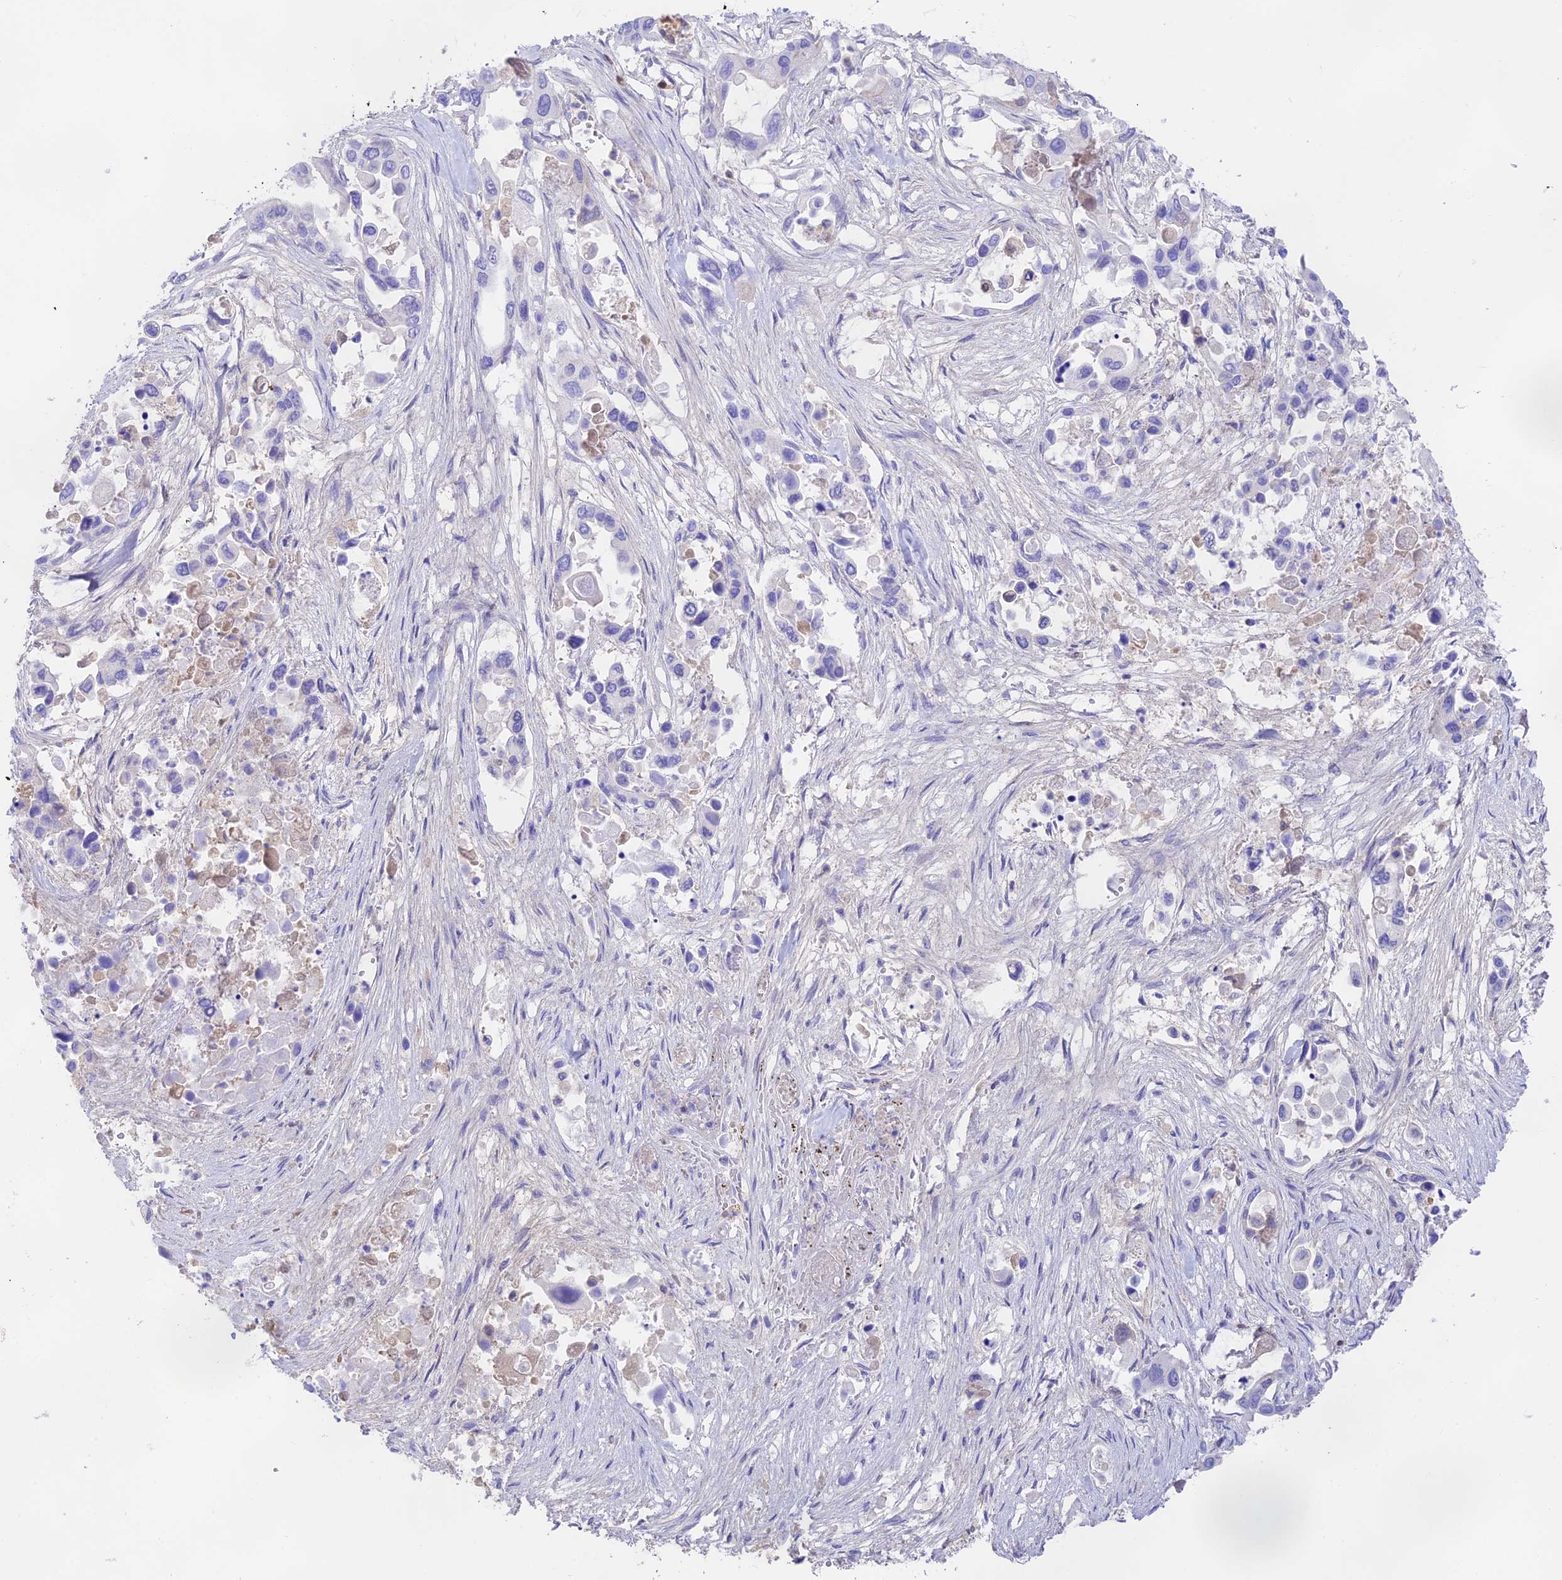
{"staining": {"intensity": "negative", "quantity": "none", "location": "none"}, "tissue": "pancreatic cancer", "cell_type": "Tumor cells", "image_type": "cancer", "snomed": [{"axis": "morphology", "description": "Adenocarcinoma, NOS"}, {"axis": "topography", "description": "Pancreas"}], "caption": "An immunohistochemistry (IHC) image of pancreatic cancer is shown. There is no staining in tumor cells of pancreatic cancer.", "gene": "DENND1C", "patient": {"sex": "male", "age": 92}}